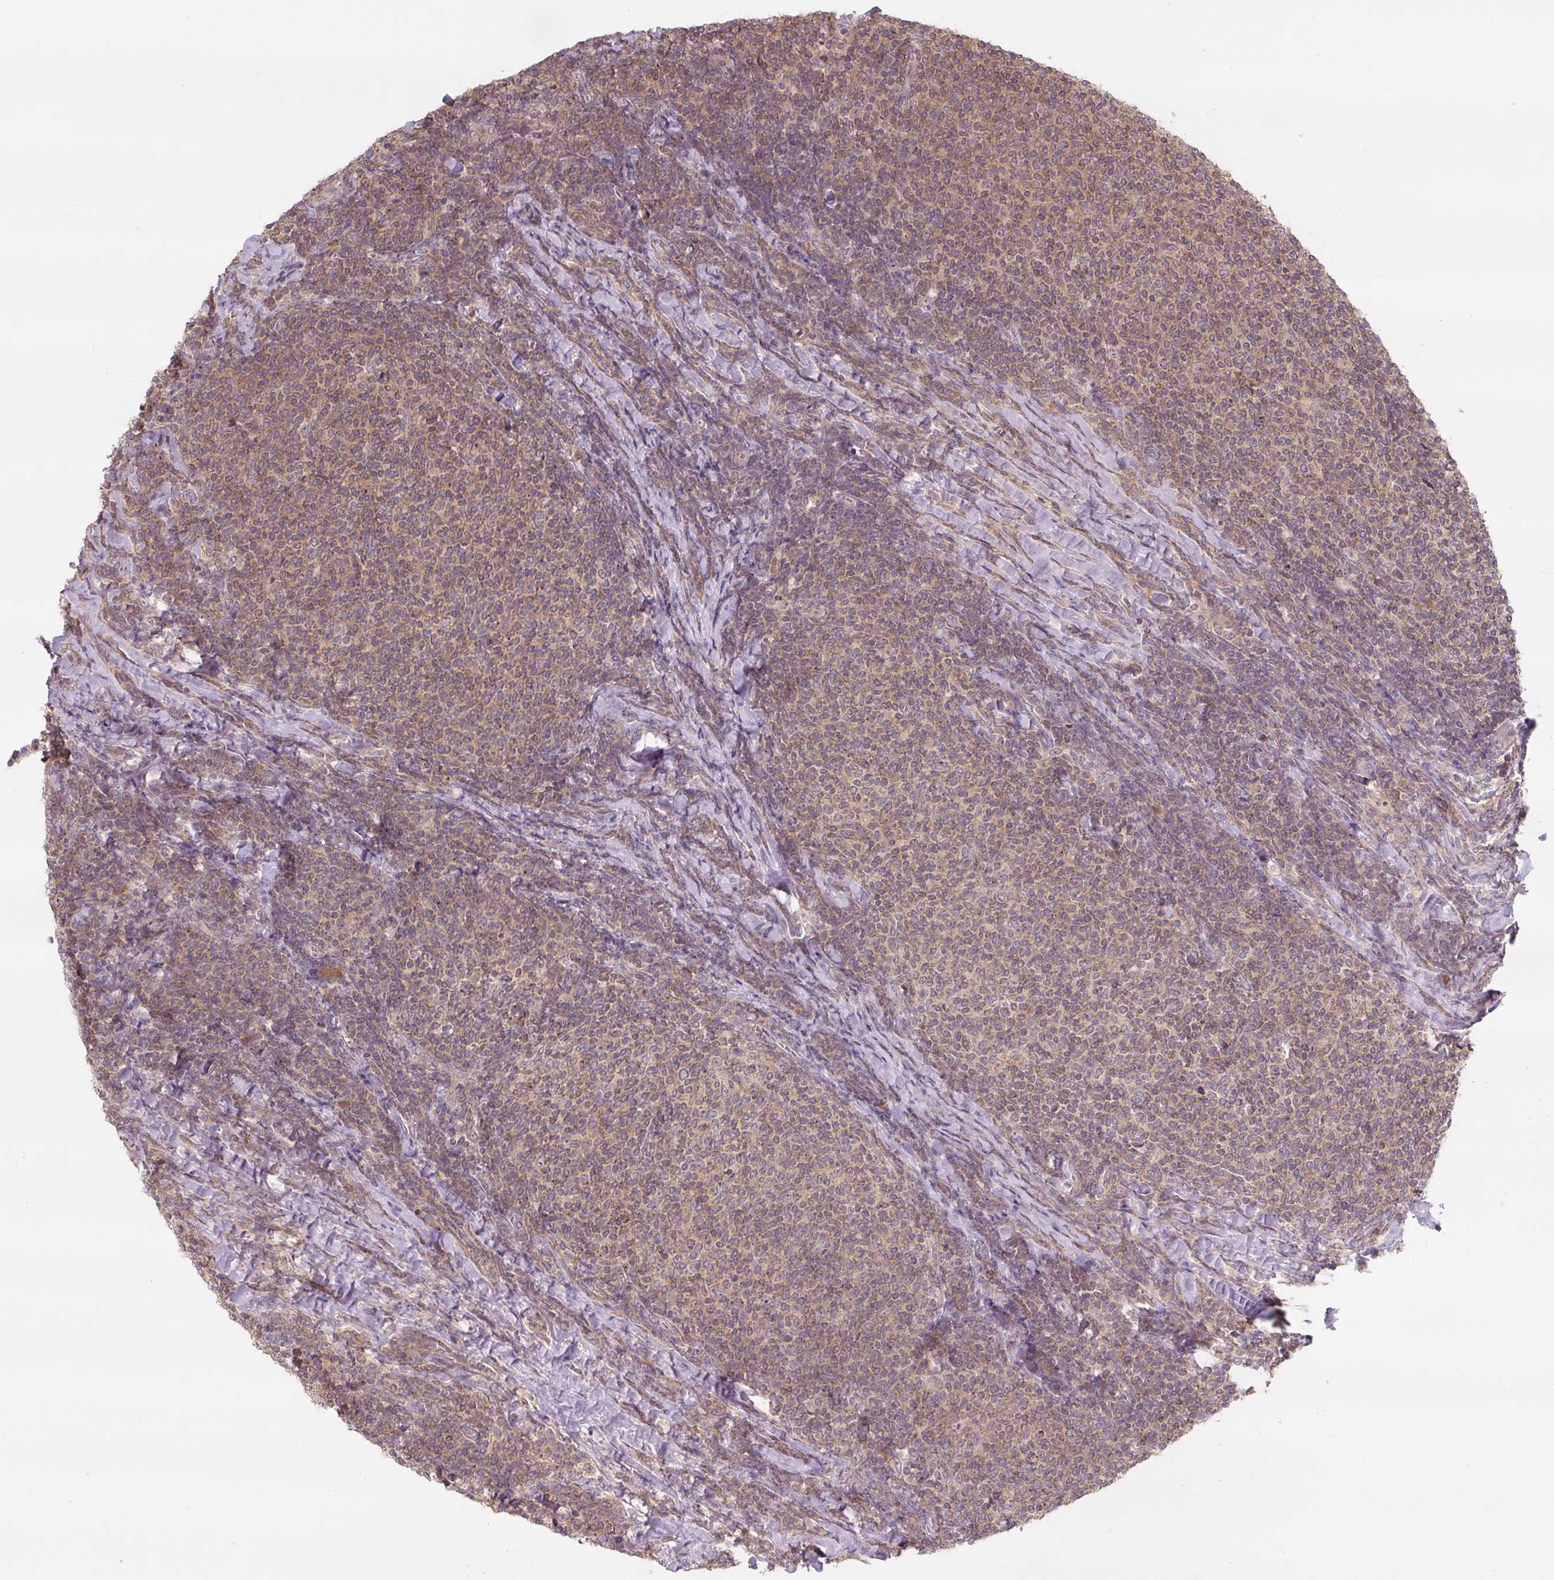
{"staining": {"intensity": "weak", "quantity": "25%-75%", "location": "cytoplasmic/membranous"}, "tissue": "lymphoma", "cell_type": "Tumor cells", "image_type": "cancer", "snomed": [{"axis": "morphology", "description": "Malignant lymphoma, non-Hodgkin's type, Low grade"}, {"axis": "topography", "description": "Lymph node"}], "caption": "Immunohistochemical staining of low-grade malignant lymphoma, non-Hodgkin's type shows low levels of weak cytoplasmic/membranous positivity in approximately 25%-75% of tumor cells. (DAB (3,3'-diaminobenzidine) IHC with brightfield microscopy, high magnification).", "gene": "C2orf73", "patient": {"sex": "male", "age": 52}}